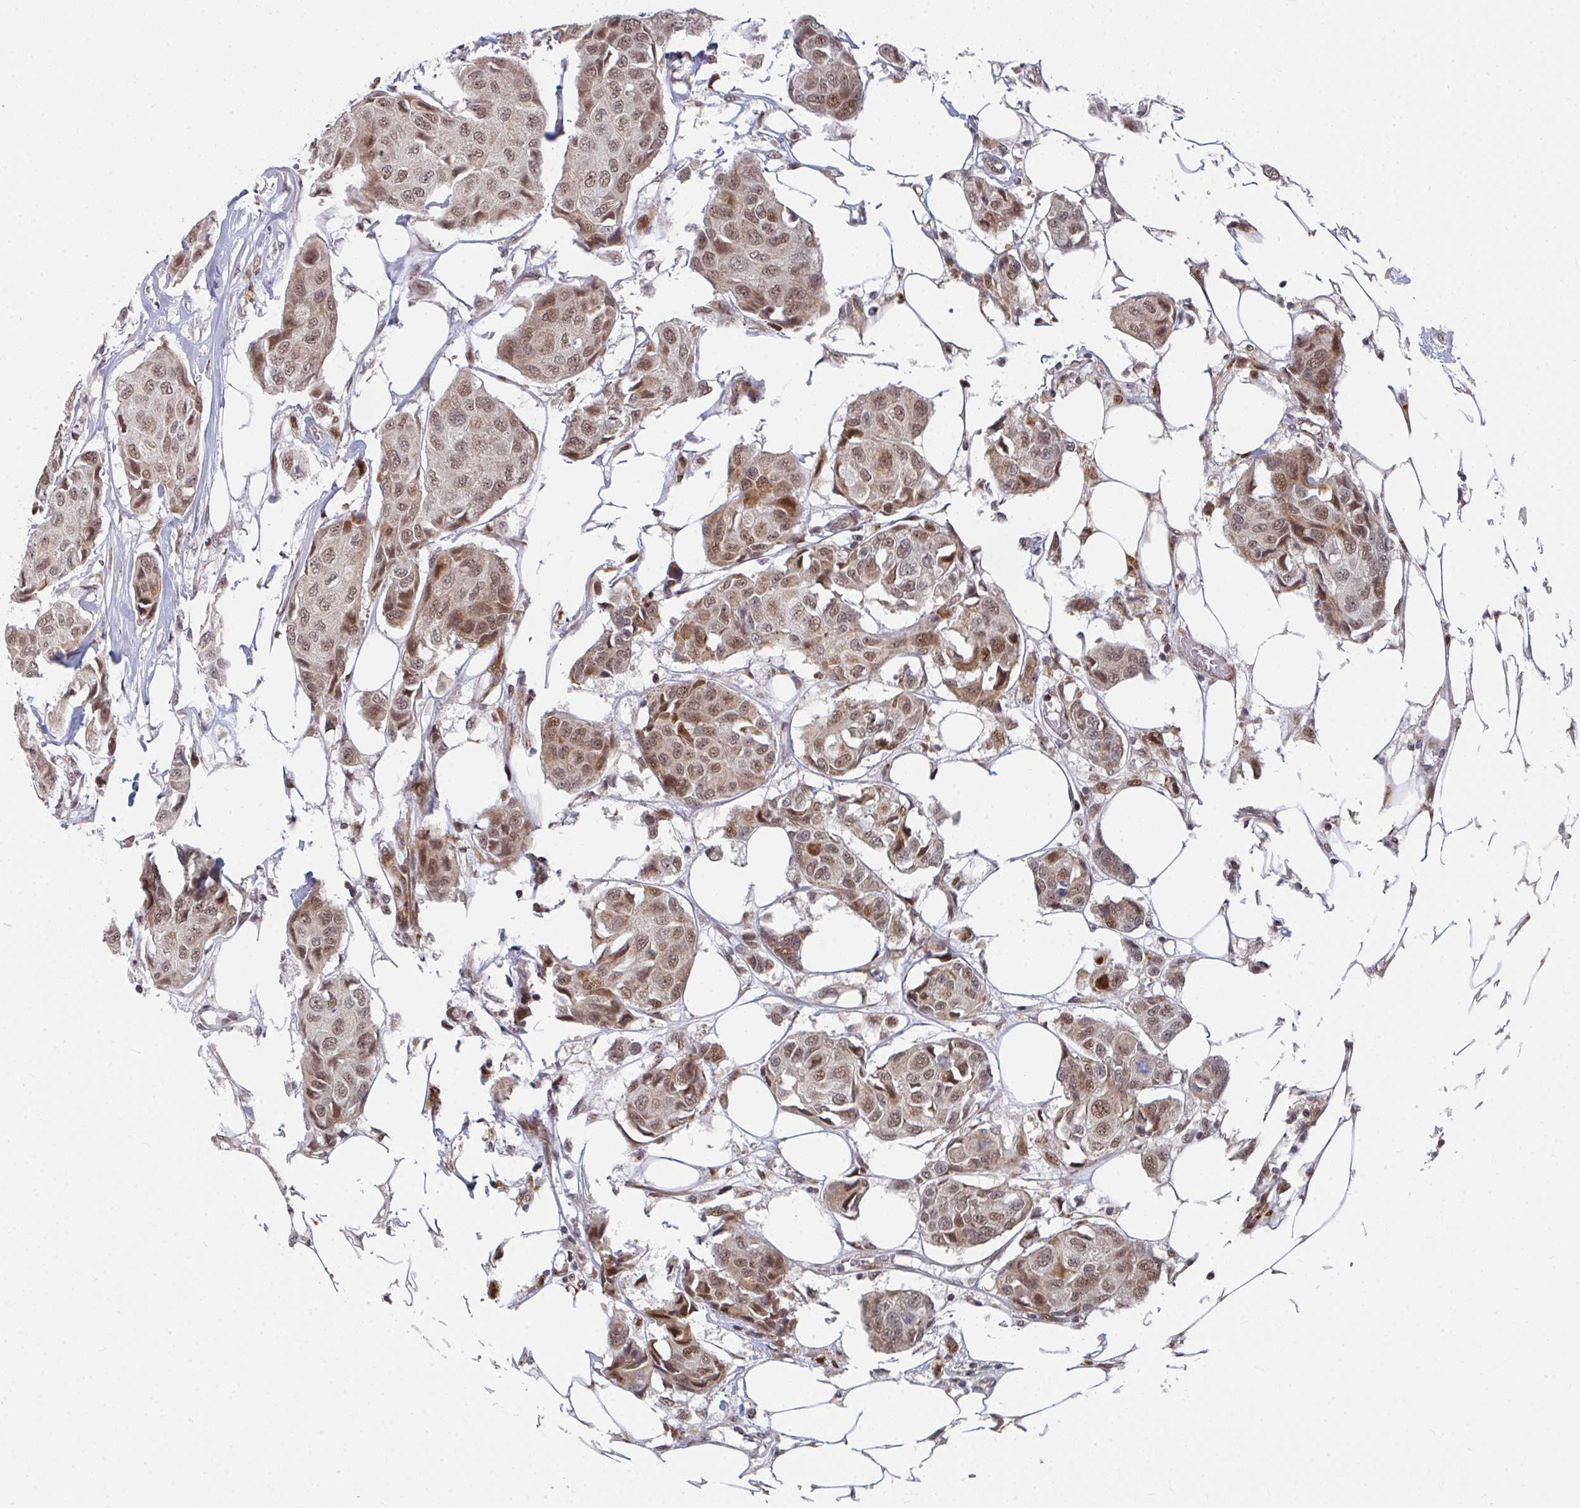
{"staining": {"intensity": "moderate", "quantity": ">75%", "location": "nuclear"}, "tissue": "breast cancer", "cell_type": "Tumor cells", "image_type": "cancer", "snomed": [{"axis": "morphology", "description": "Duct carcinoma"}, {"axis": "topography", "description": "Breast"}, {"axis": "topography", "description": "Lymph node"}], "caption": "A medium amount of moderate nuclear expression is seen in about >75% of tumor cells in breast cancer tissue. (DAB (3,3'-diaminobenzidine) IHC, brown staining for protein, blue staining for nuclei).", "gene": "RBBP5", "patient": {"sex": "female", "age": 80}}